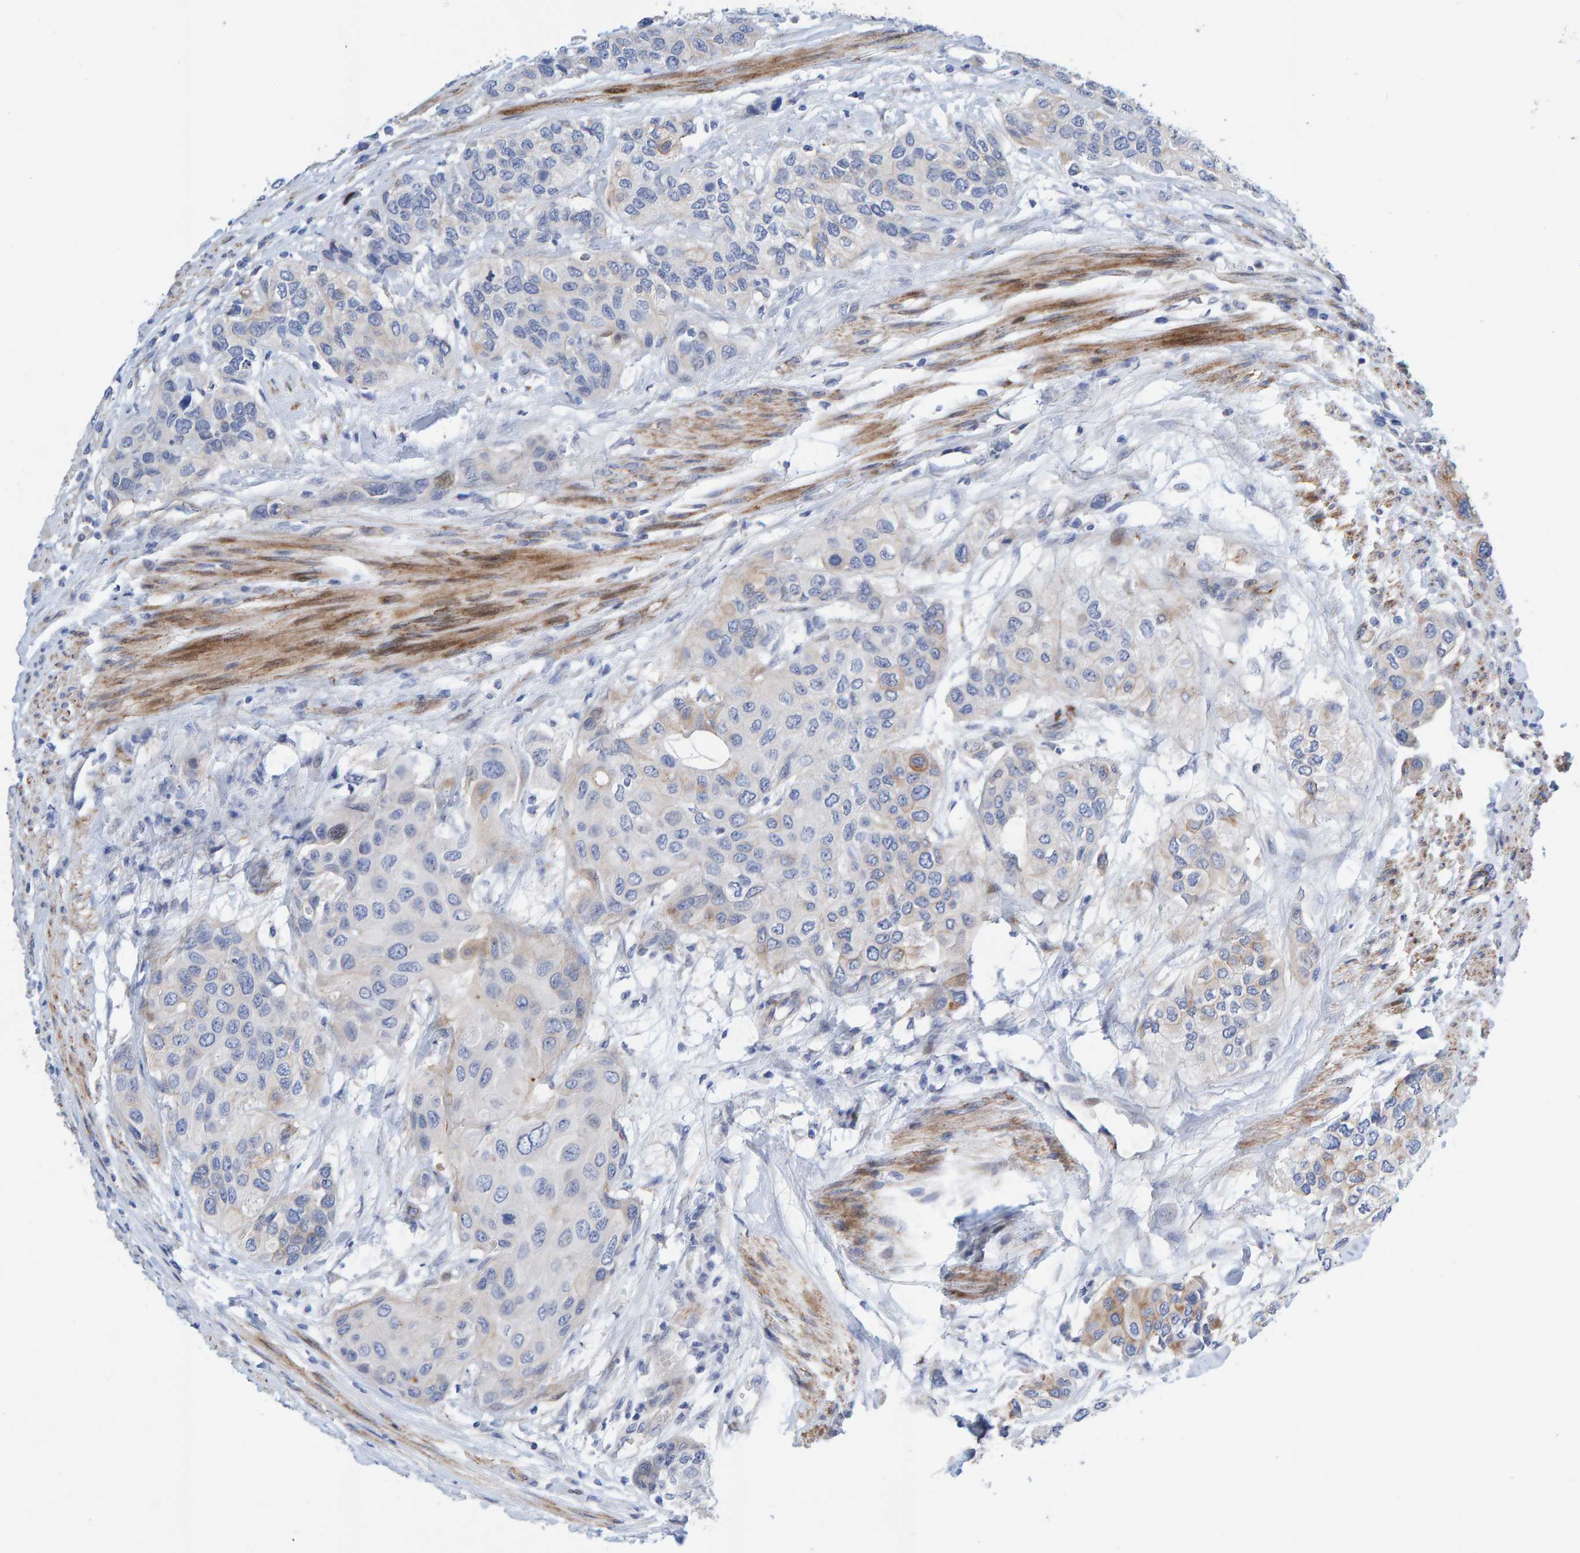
{"staining": {"intensity": "negative", "quantity": "none", "location": "none"}, "tissue": "urothelial cancer", "cell_type": "Tumor cells", "image_type": "cancer", "snomed": [{"axis": "morphology", "description": "Urothelial carcinoma, High grade"}, {"axis": "topography", "description": "Urinary bladder"}], "caption": "This is a histopathology image of immunohistochemistry (IHC) staining of high-grade urothelial carcinoma, which shows no expression in tumor cells.", "gene": "POLG2", "patient": {"sex": "female", "age": 56}}